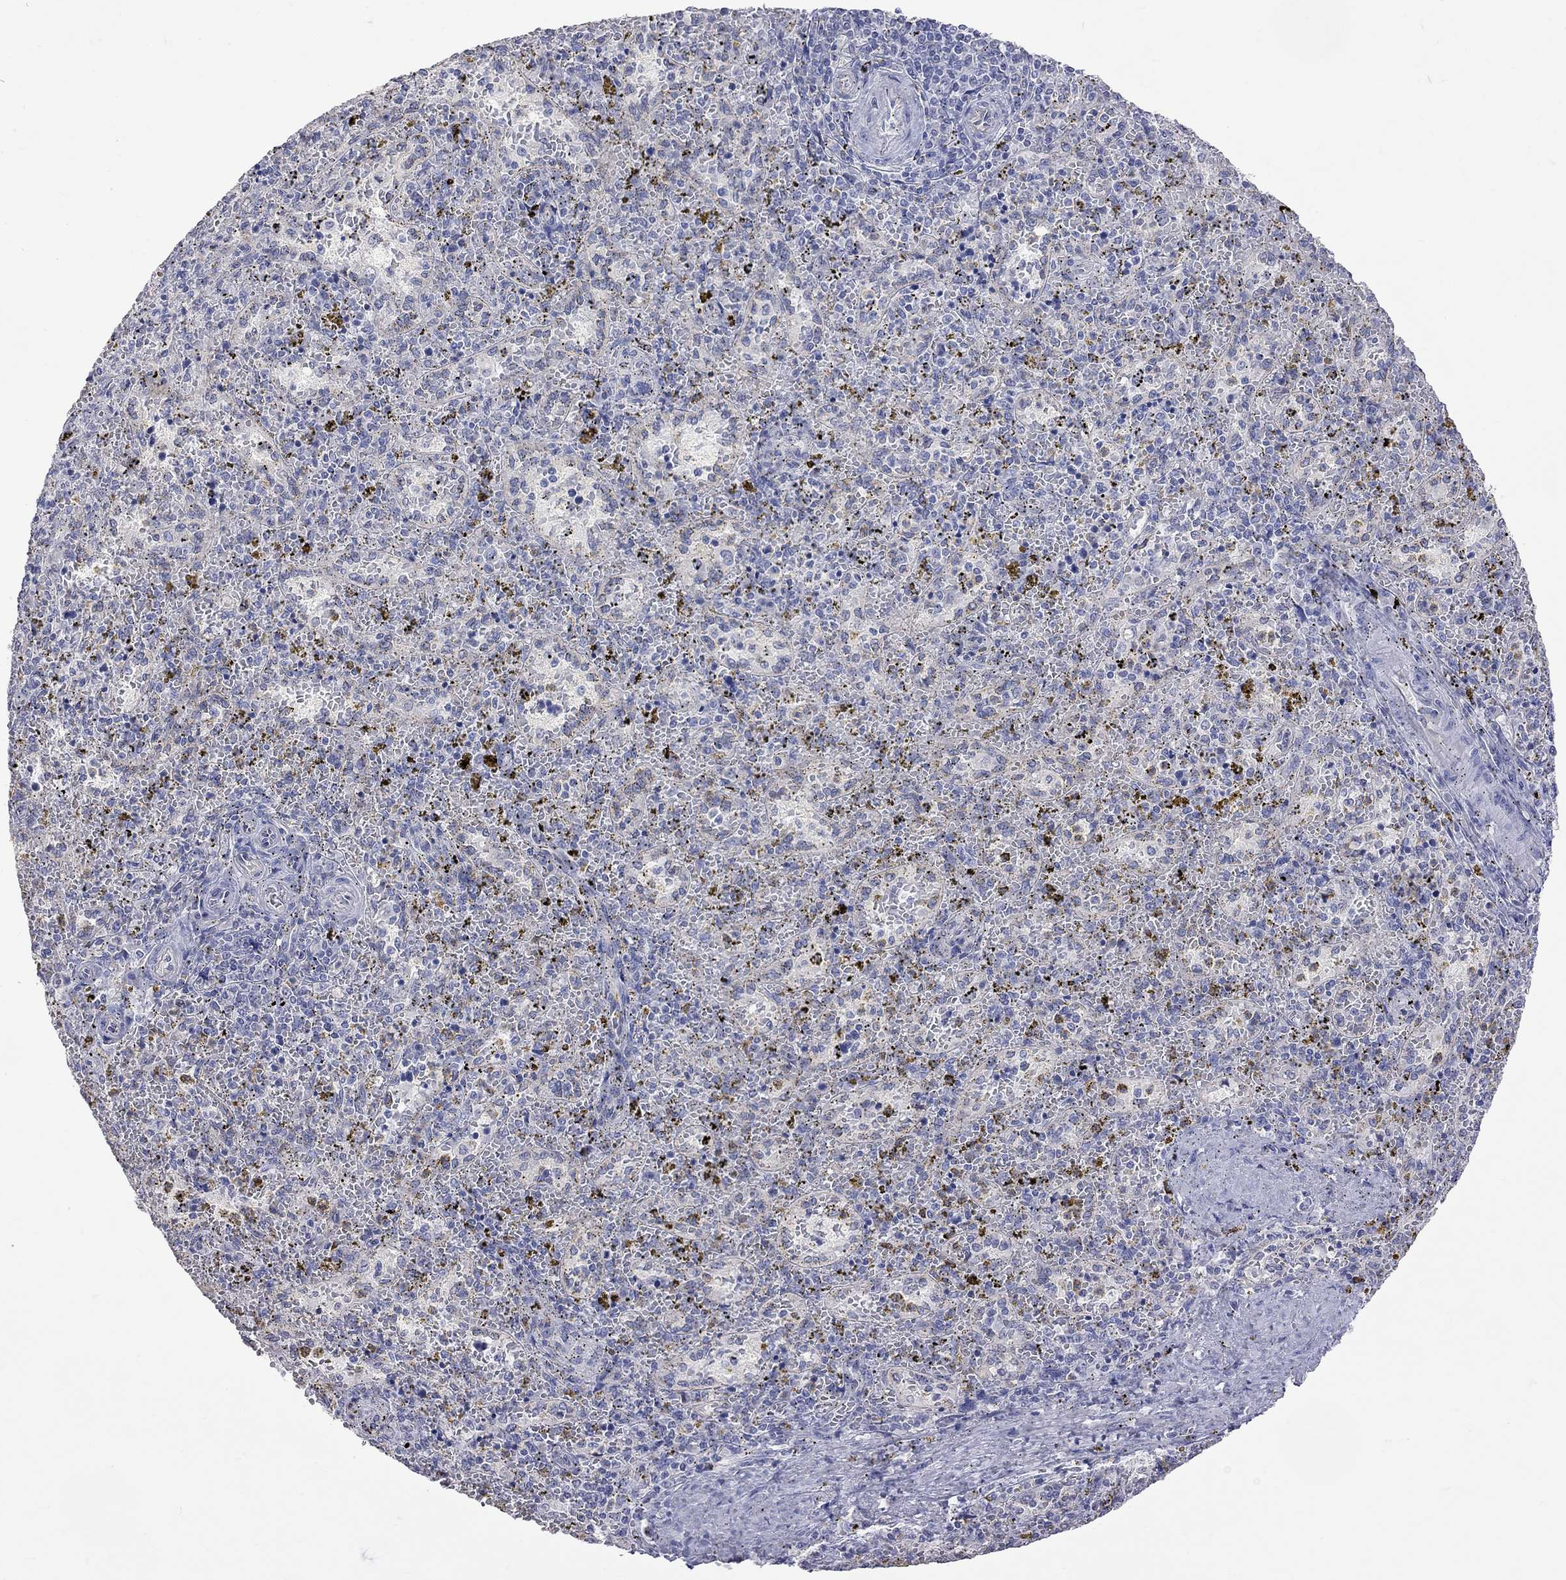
{"staining": {"intensity": "negative", "quantity": "none", "location": "none"}, "tissue": "spleen", "cell_type": "Cells in red pulp", "image_type": "normal", "snomed": [{"axis": "morphology", "description": "Normal tissue, NOS"}, {"axis": "topography", "description": "Spleen"}], "caption": "This is an immunohistochemistry micrograph of benign spleen. There is no positivity in cells in red pulp.", "gene": "KCND2", "patient": {"sex": "female", "age": 50}}